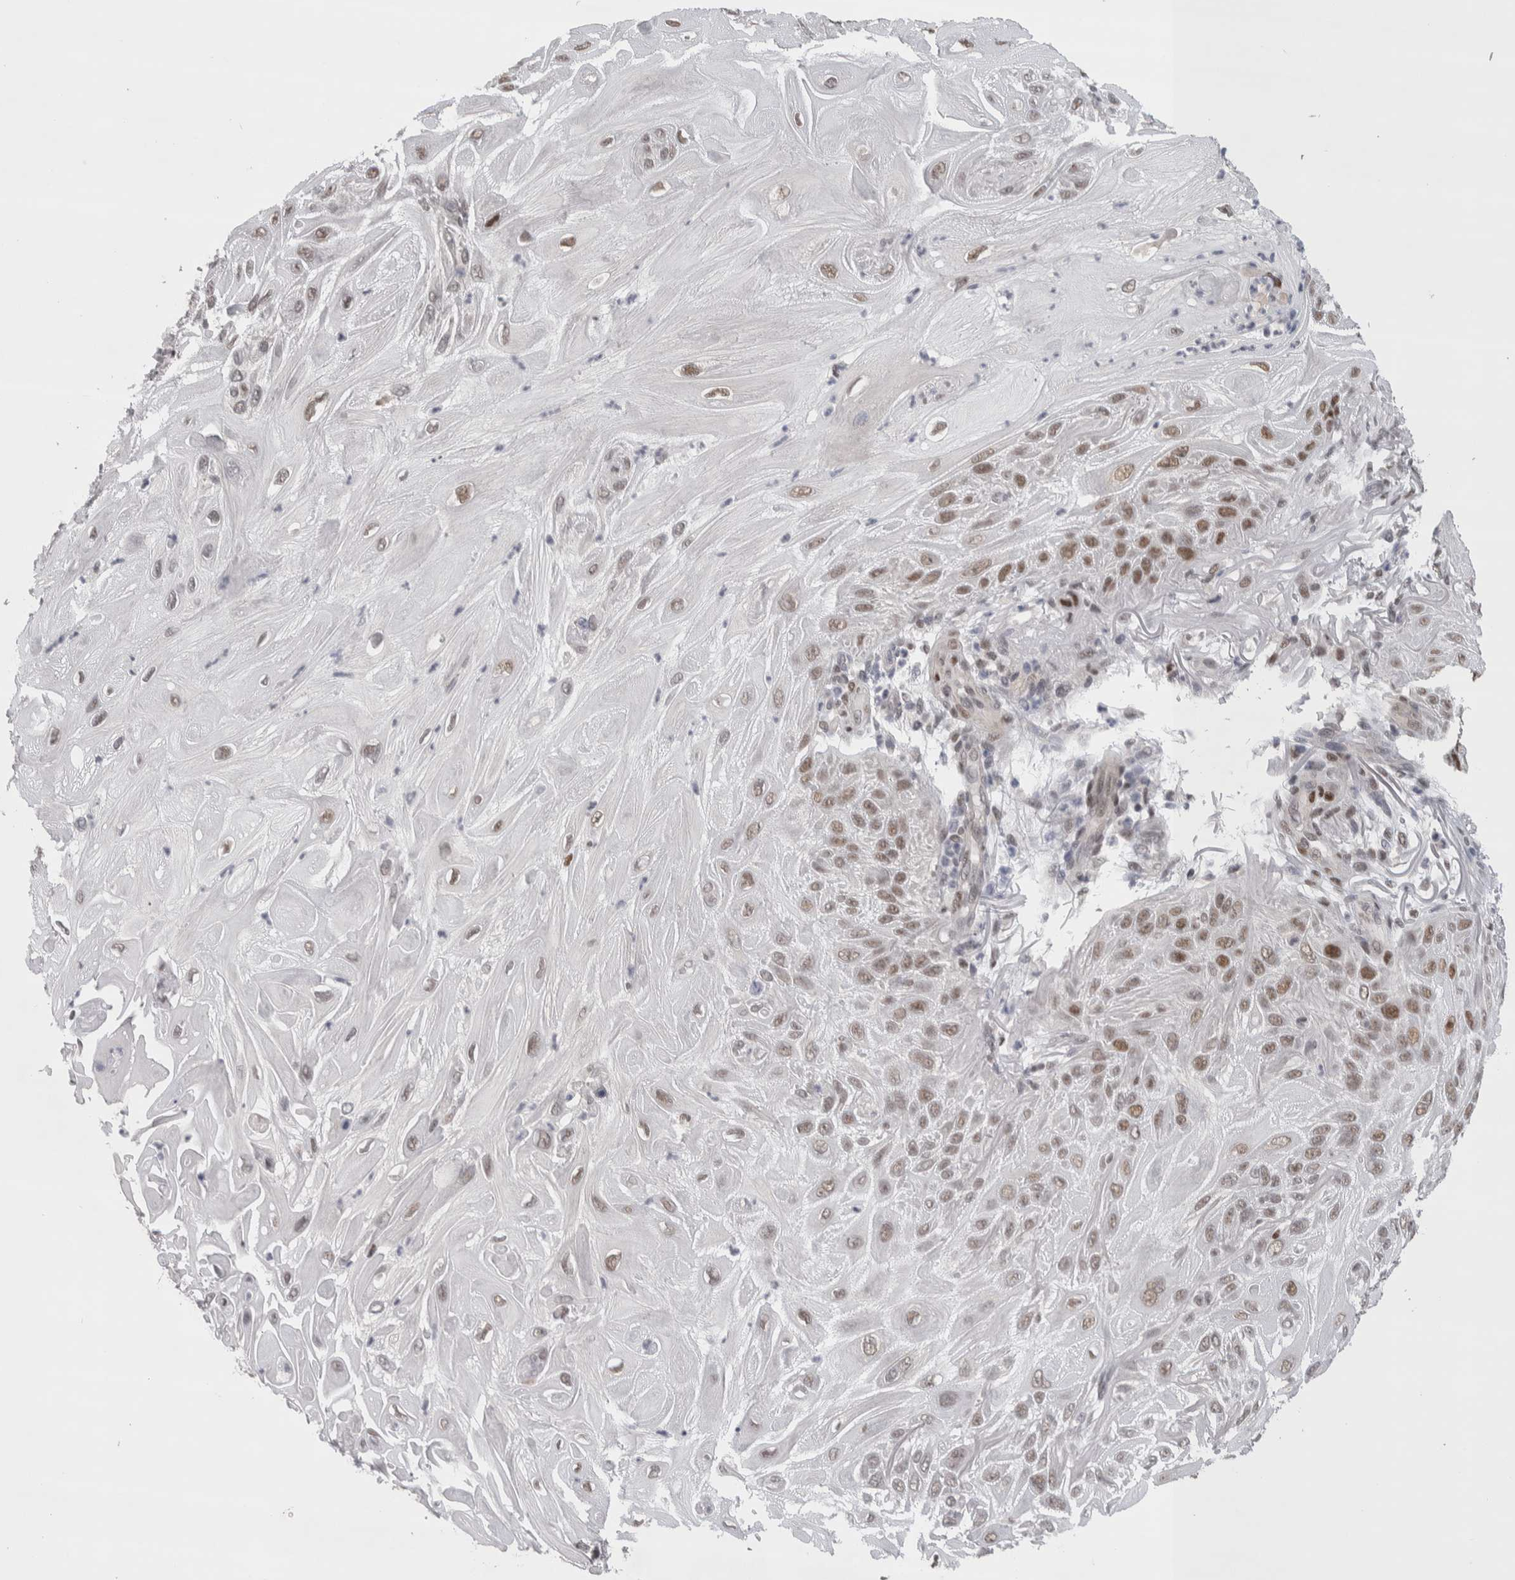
{"staining": {"intensity": "moderate", "quantity": "<25%", "location": "nuclear"}, "tissue": "skin cancer", "cell_type": "Tumor cells", "image_type": "cancer", "snomed": [{"axis": "morphology", "description": "Squamous cell carcinoma, NOS"}, {"axis": "topography", "description": "Skin"}], "caption": "There is low levels of moderate nuclear staining in tumor cells of skin cancer, as demonstrated by immunohistochemical staining (brown color).", "gene": "HEXIM2", "patient": {"sex": "female", "age": 77}}